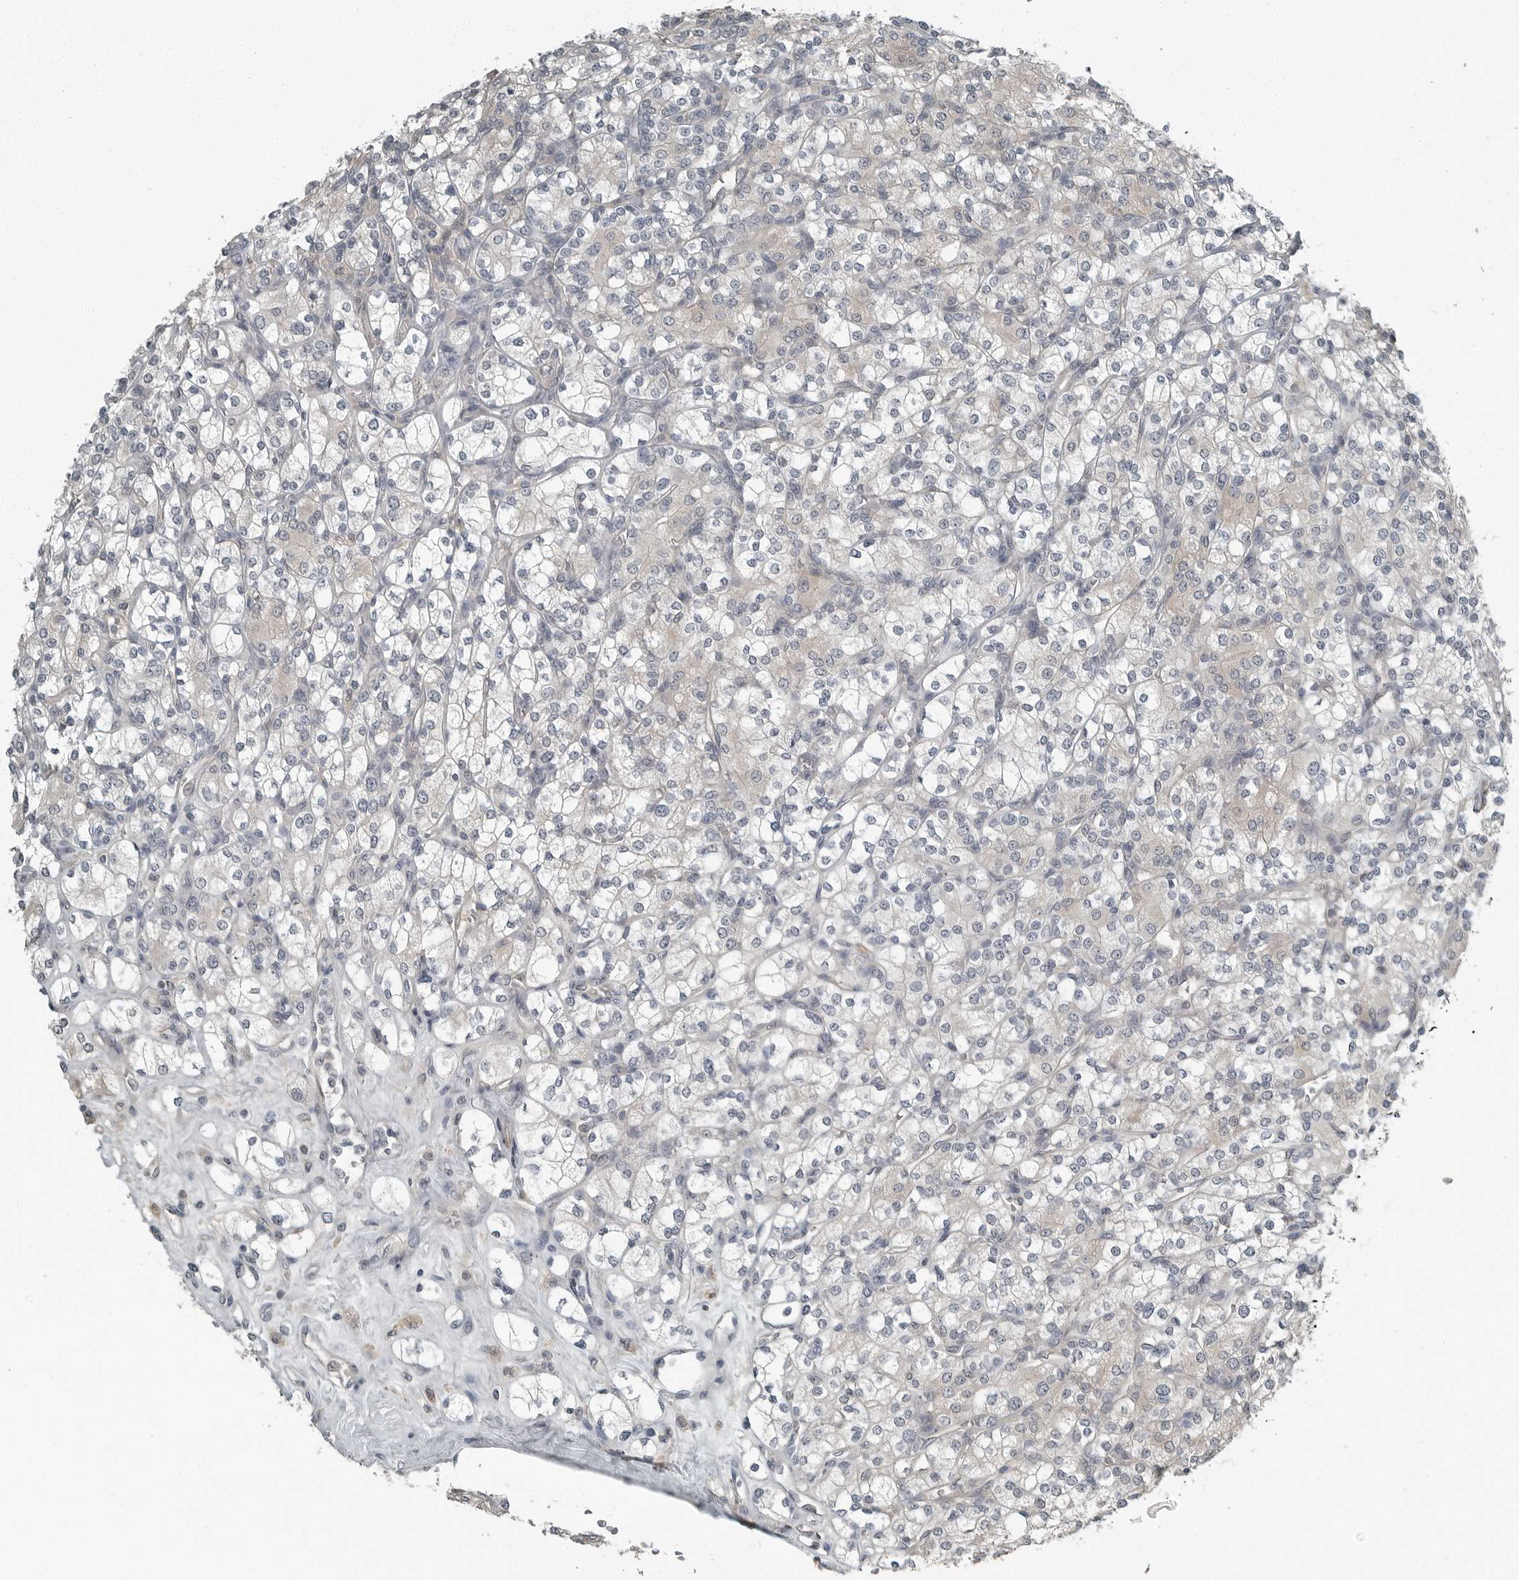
{"staining": {"intensity": "negative", "quantity": "none", "location": "none"}, "tissue": "renal cancer", "cell_type": "Tumor cells", "image_type": "cancer", "snomed": [{"axis": "morphology", "description": "Adenocarcinoma, NOS"}, {"axis": "topography", "description": "Kidney"}], "caption": "A histopathology image of renal cancer (adenocarcinoma) stained for a protein exhibits no brown staining in tumor cells.", "gene": "KYAT1", "patient": {"sex": "male", "age": 77}}